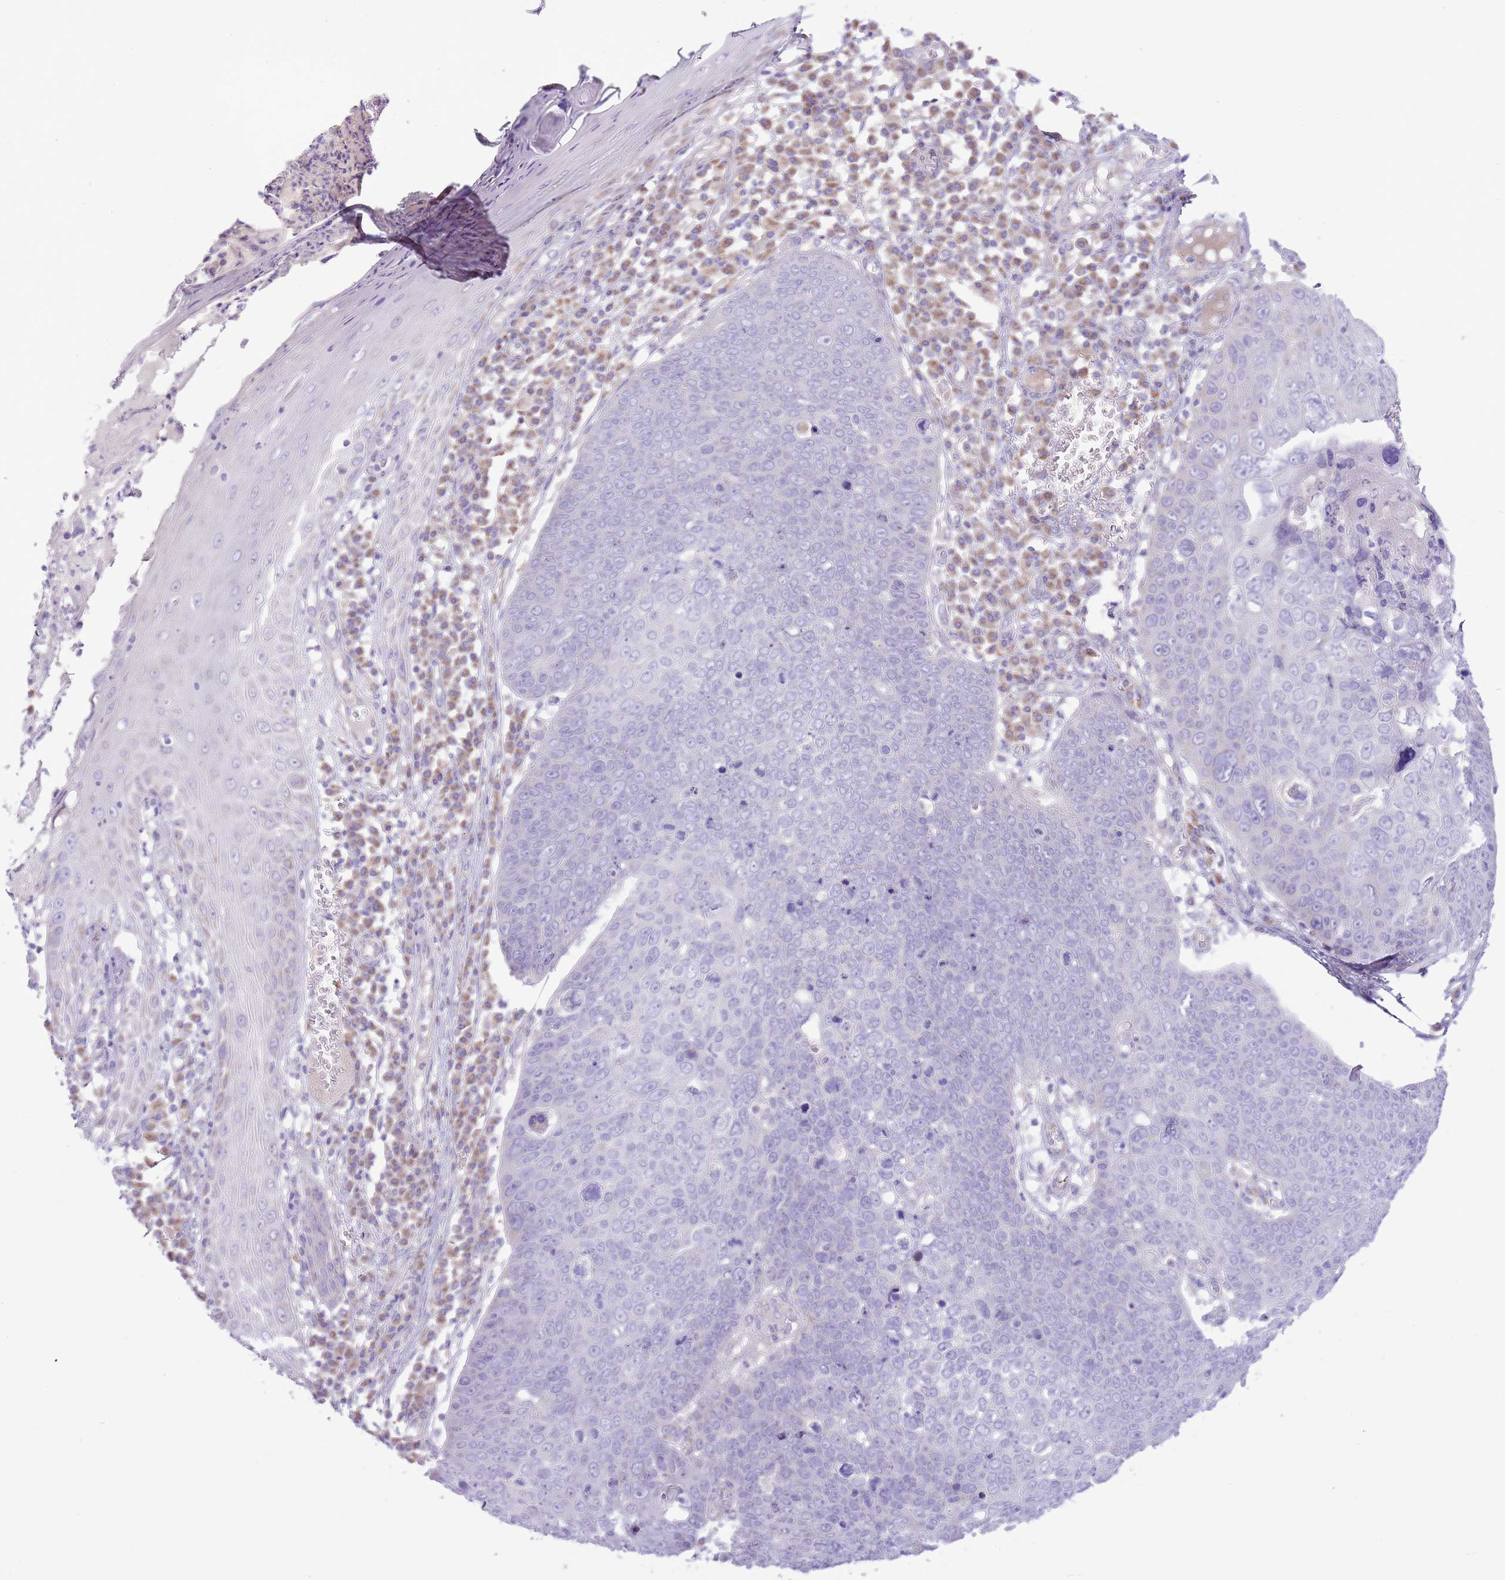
{"staining": {"intensity": "negative", "quantity": "none", "location": "none"}, "tissue": "skin cancer", "cell_type": "Tumor cells", "image_type": "cancer", "snomed": [{"axis": "morphology", "description": "Squamous cell carcinoma, NOS"}, {"axis": "topography", "description": "Skin"}], "caption": "Immunohistochemistry of skin squamous cell carcinoma demonstrates no expression in tumor cells. (Brightfield microscopy of DAB (3,3'-diaminobenzidine) immunohistochemistry at high magnification).", "gene": "OAZ2", "patient": {"sex": "male", "age": 71}}